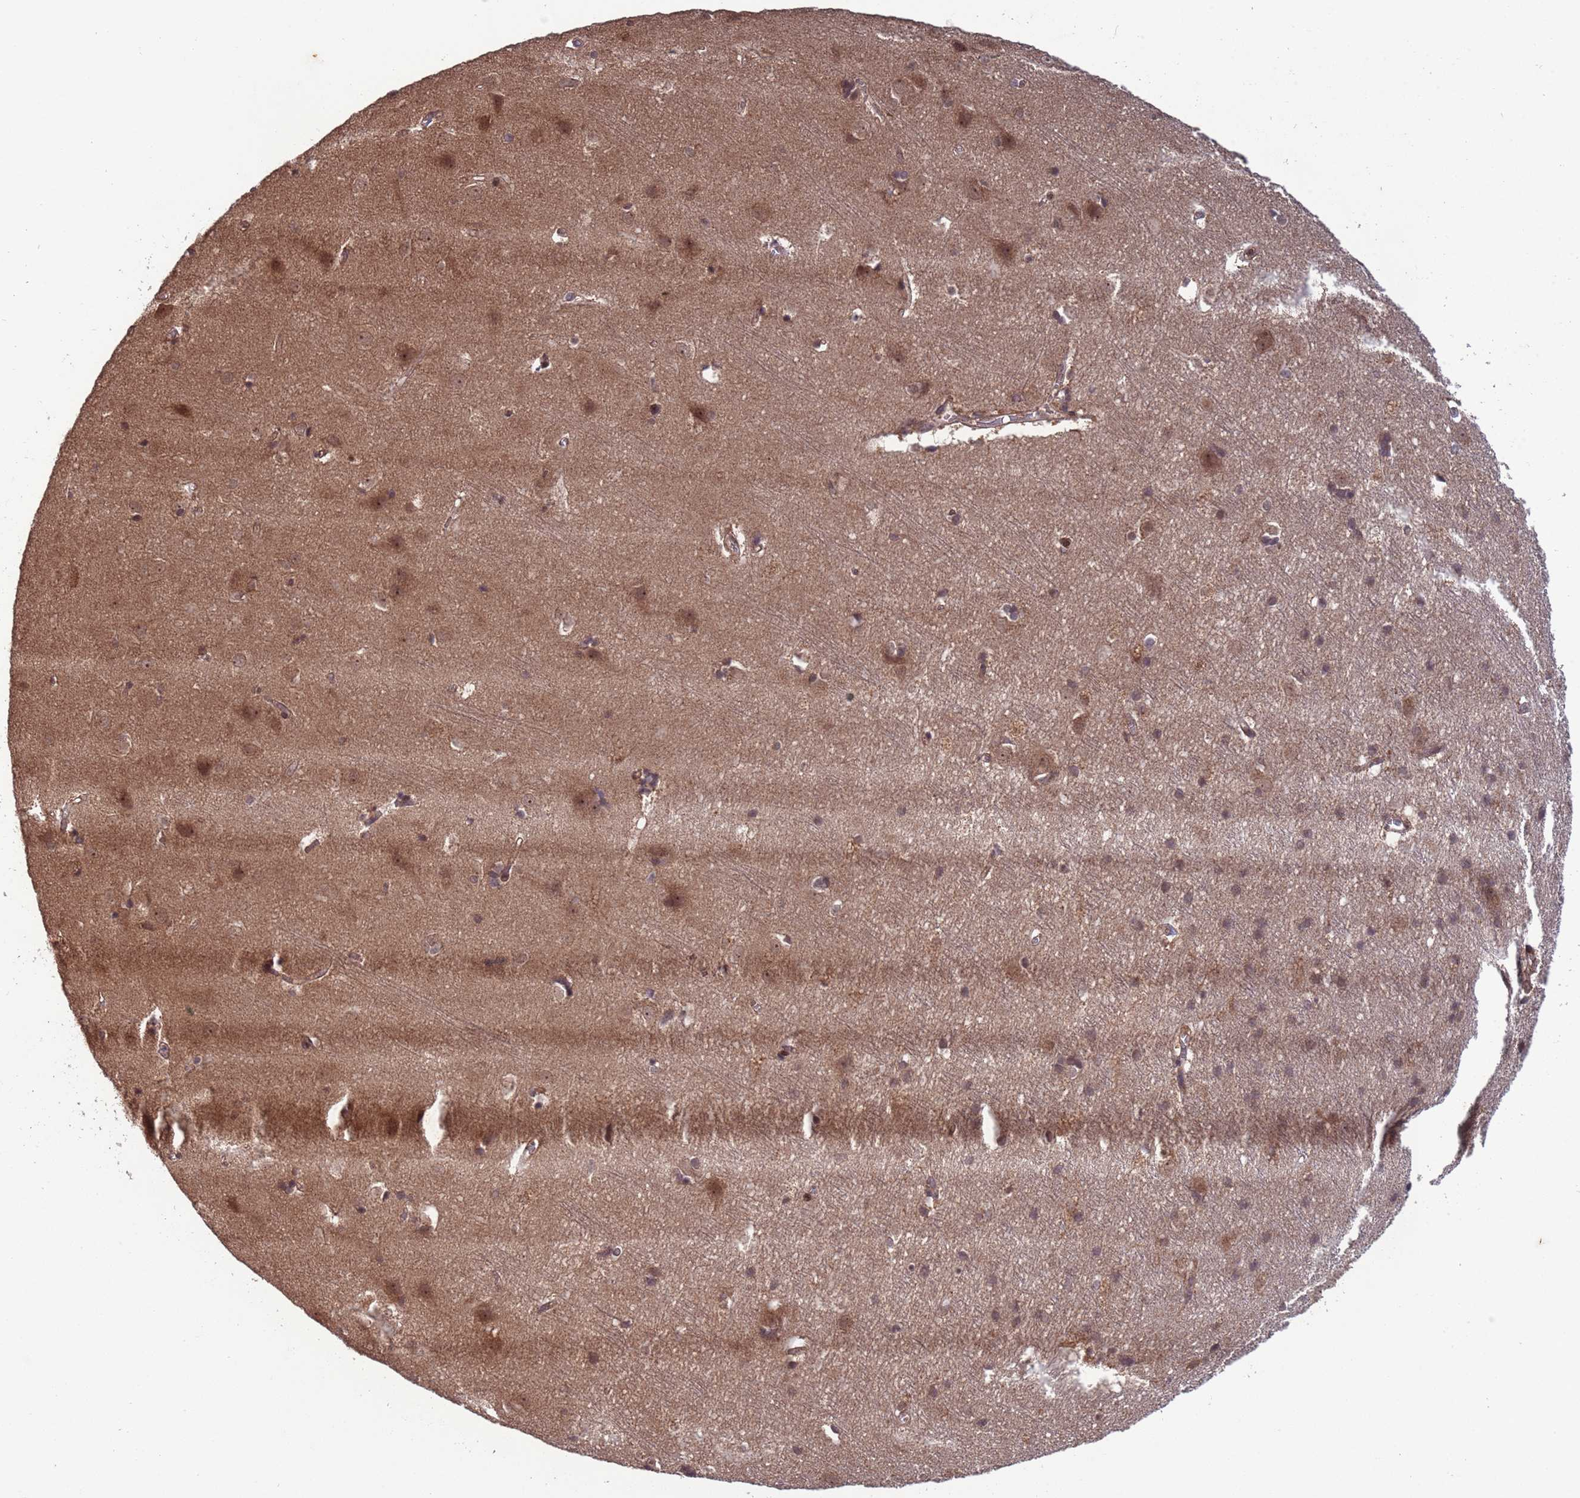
{"staining": {"intensity": "moderate", "quantity": ">75%", "location": "cytoplasmic/membranous"}, "tissue": "cerebral cortex", "cell_type": "Endothelial cells", "image_type": "normal", "snomed": [{"axis": "morphology", "description": "Normal tissue, NOS"}, {"axis": "topography", "description": "Cerebral cortex"}], "caption": "The immunohistochemical stain shows moderate cytoplasmic/membranous staining in endothelial cells of unremarkable cerebral cortex.", "gene": "ERI1", "patient": {"sex": "male", "age": 54}}